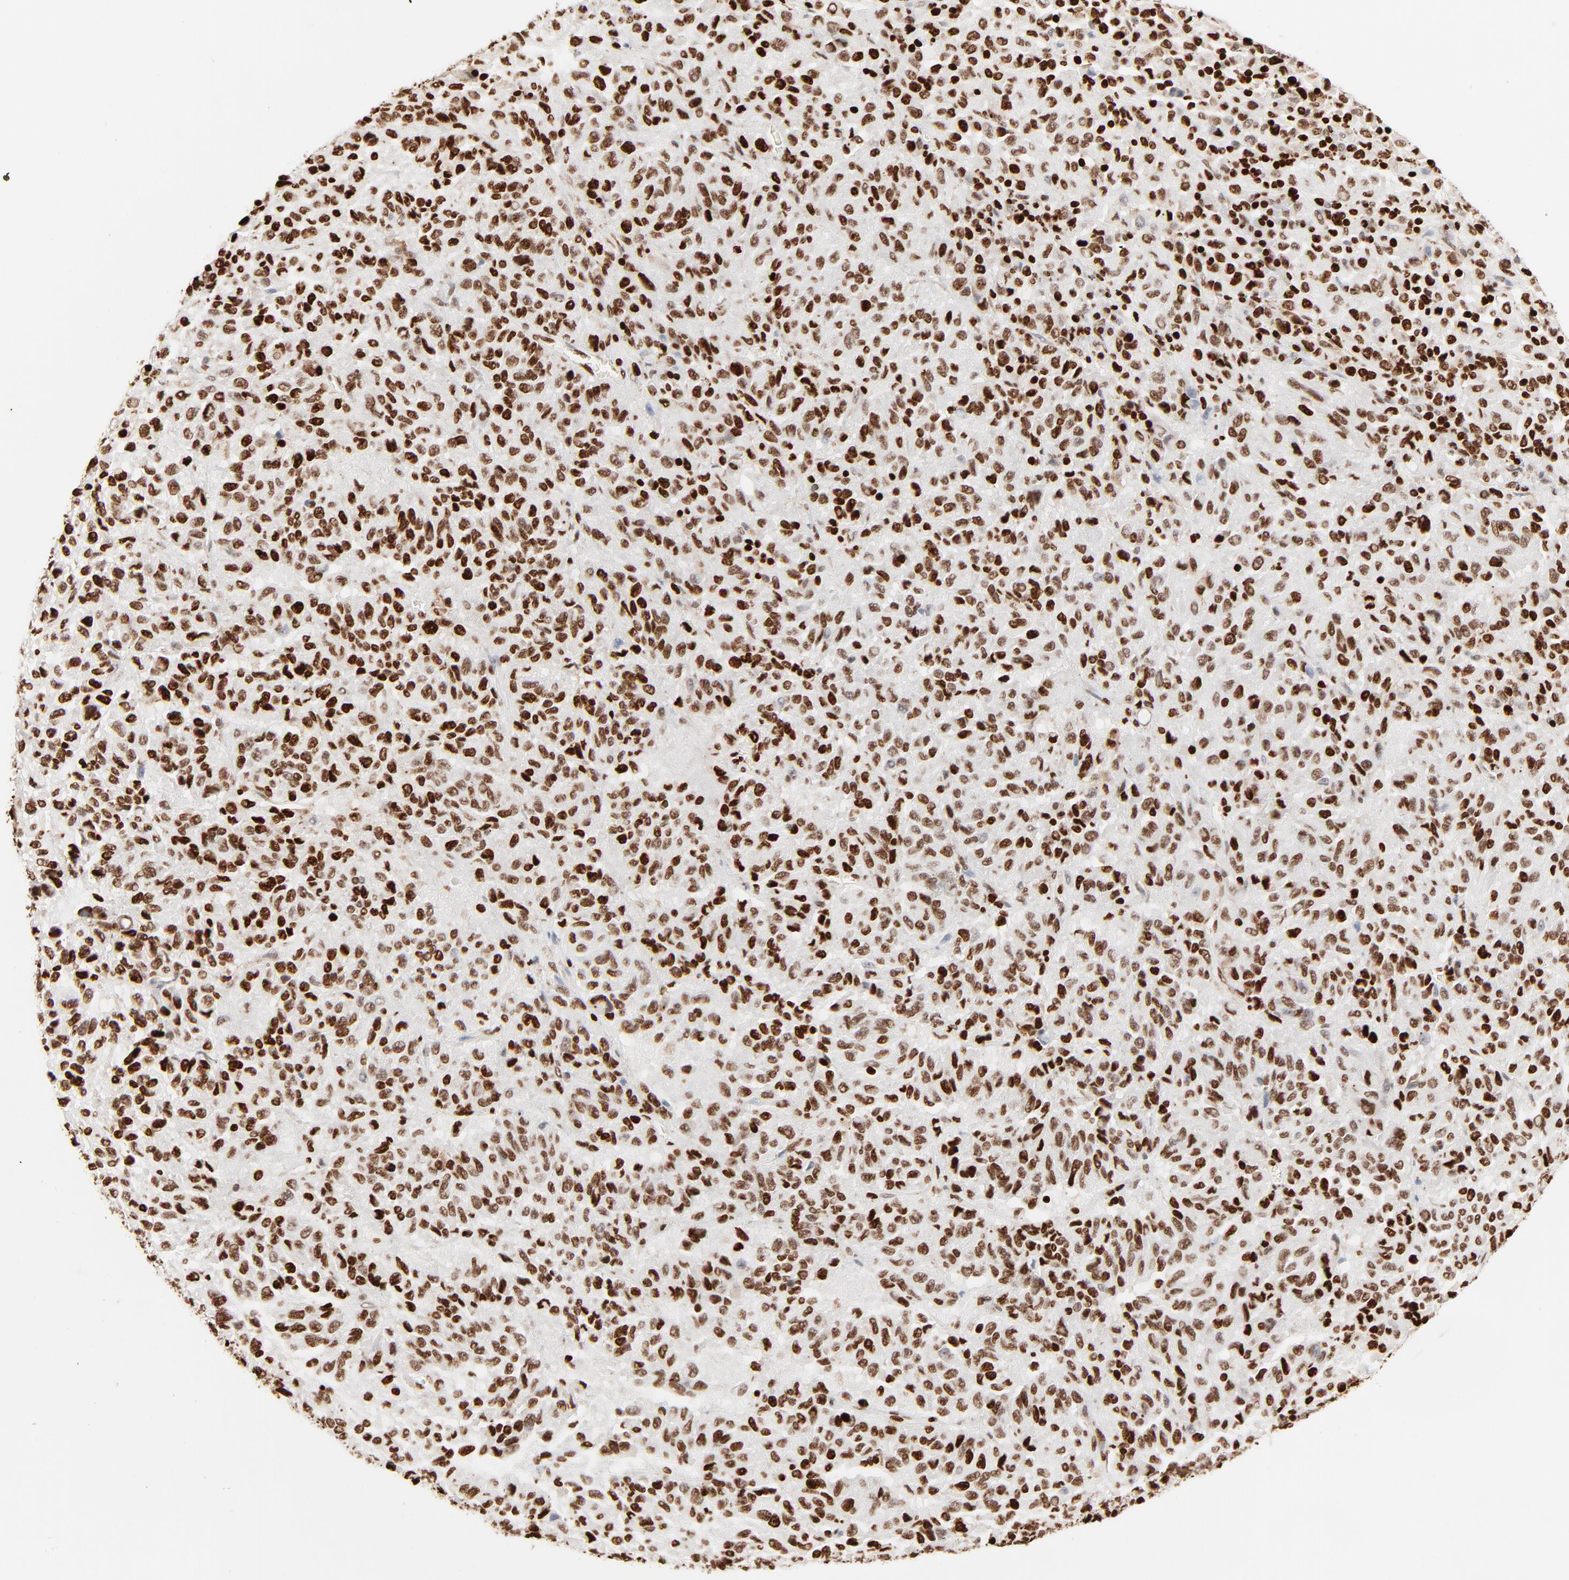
{"staining": {"intensity": "strong", "quantity": ">75%", "location": "nuclear"}, "tissue": "melanoma", "cell_type": "Tumor cells", "image_type": "cancer", "snomed": [{"axis": "morphology", "description": "Malignant melanoma, Metastatic site"}, {"axis": "topography", "description": "Lung"}], "caption": "Human malignant melanoma (metastatic site) stained with a protein marker shows strong staining in tumor cells.", "gene": "HMGB2", "patient": {"sex": "male", "age": 64}}